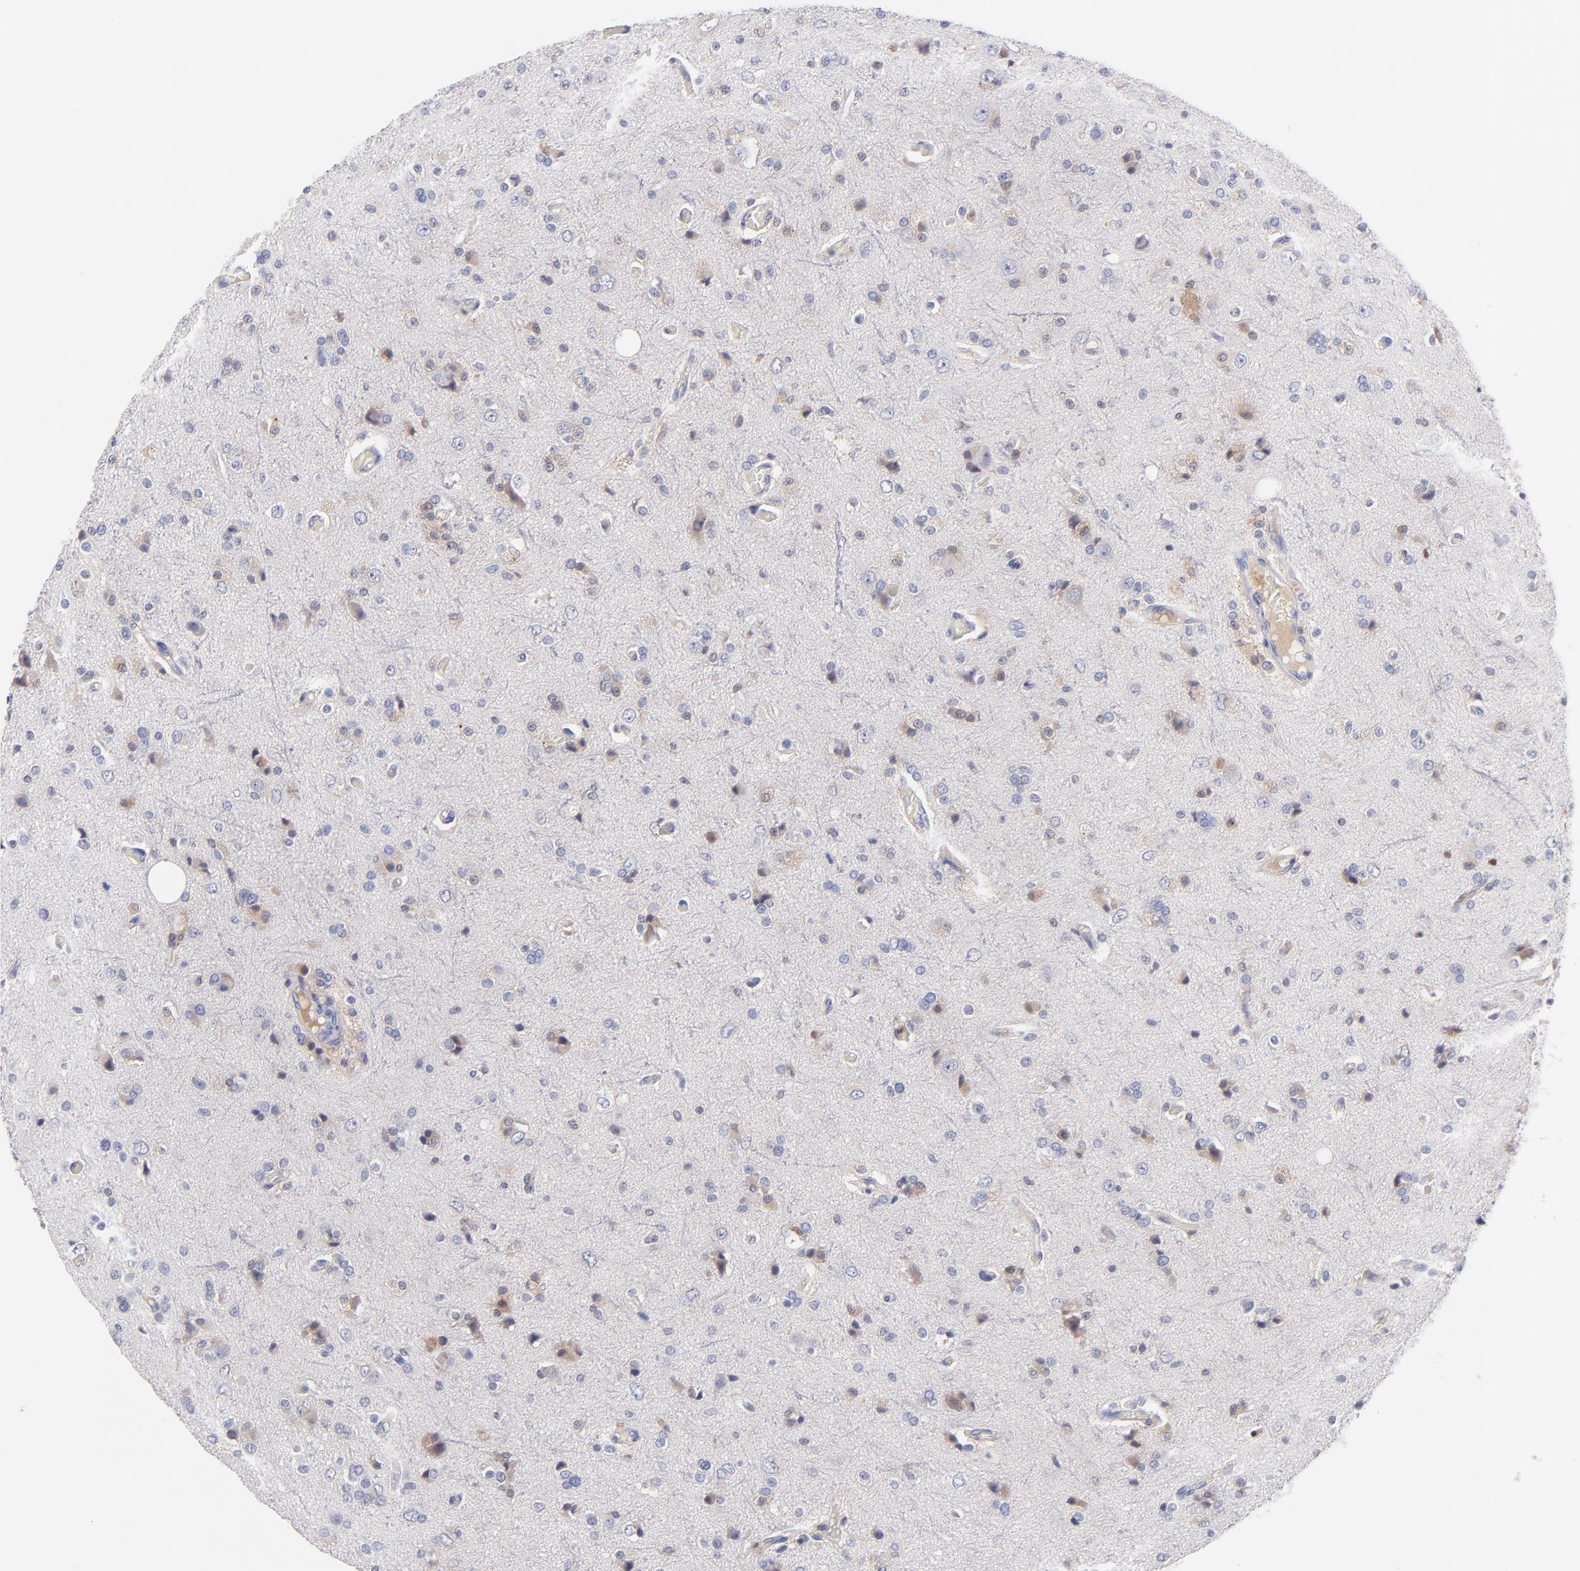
{"staining": {"intensity": "weak", "quantity": "<25%", "location": "cytoplasmic/membranous"}, "tissue": "glioma", "cell_type": "Tumor cells", "image_type": "cancer", "snomed": [{"axis": "morphology", "description": "Glioma, malignant, High grade"}, {"axis": "topography", "description": "Brain"}], "caption": "This image is of glioma stained with immunohistochemistry (IHC) to label a protein in brown with the nuclei are counter-stained blue. There is no positivity in tumor cells.", "gene": "BID", "patient": {"sex": "male", "age": 47}}